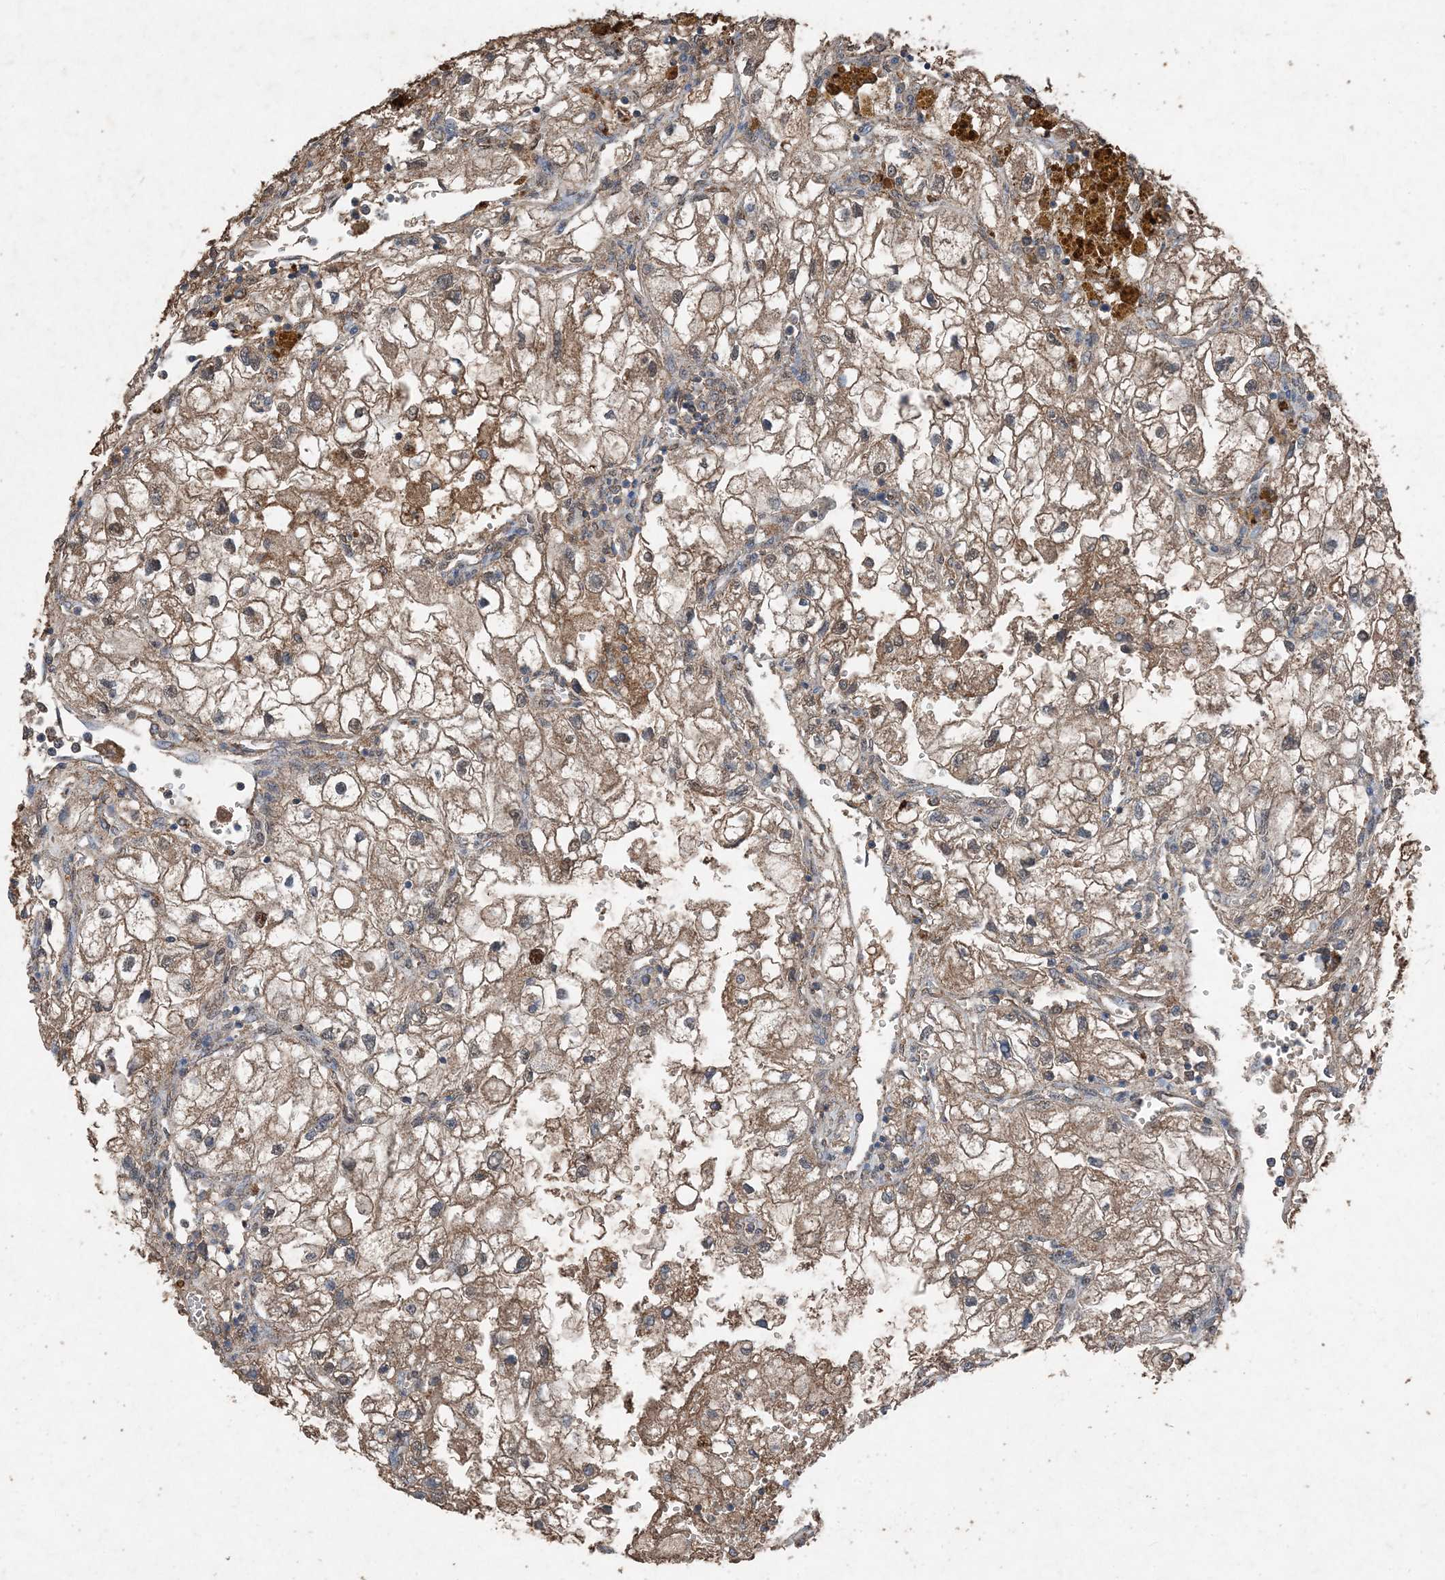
{"staining": {"intensity": "weak", "quantity": ">75%", "location": "cytoplasmic/membranous"}, "tissue": "renal cancer", "cell_type": "Tumor cells", "image_type": "cancer", "snomed": [{"axis": "morphology", "description": "Adenocarcinoma, NOS"}, {"axis": "topography", "description": "Kidney"}], "caption": "Adenocarcinoma (renal) stained for a protein (brown) exhibits weak cytoplasmic/membranous positive positivity in about >75% of tumor cells.", "gene": "FCN3", "patient": {"sex": "female", "age": 70}}